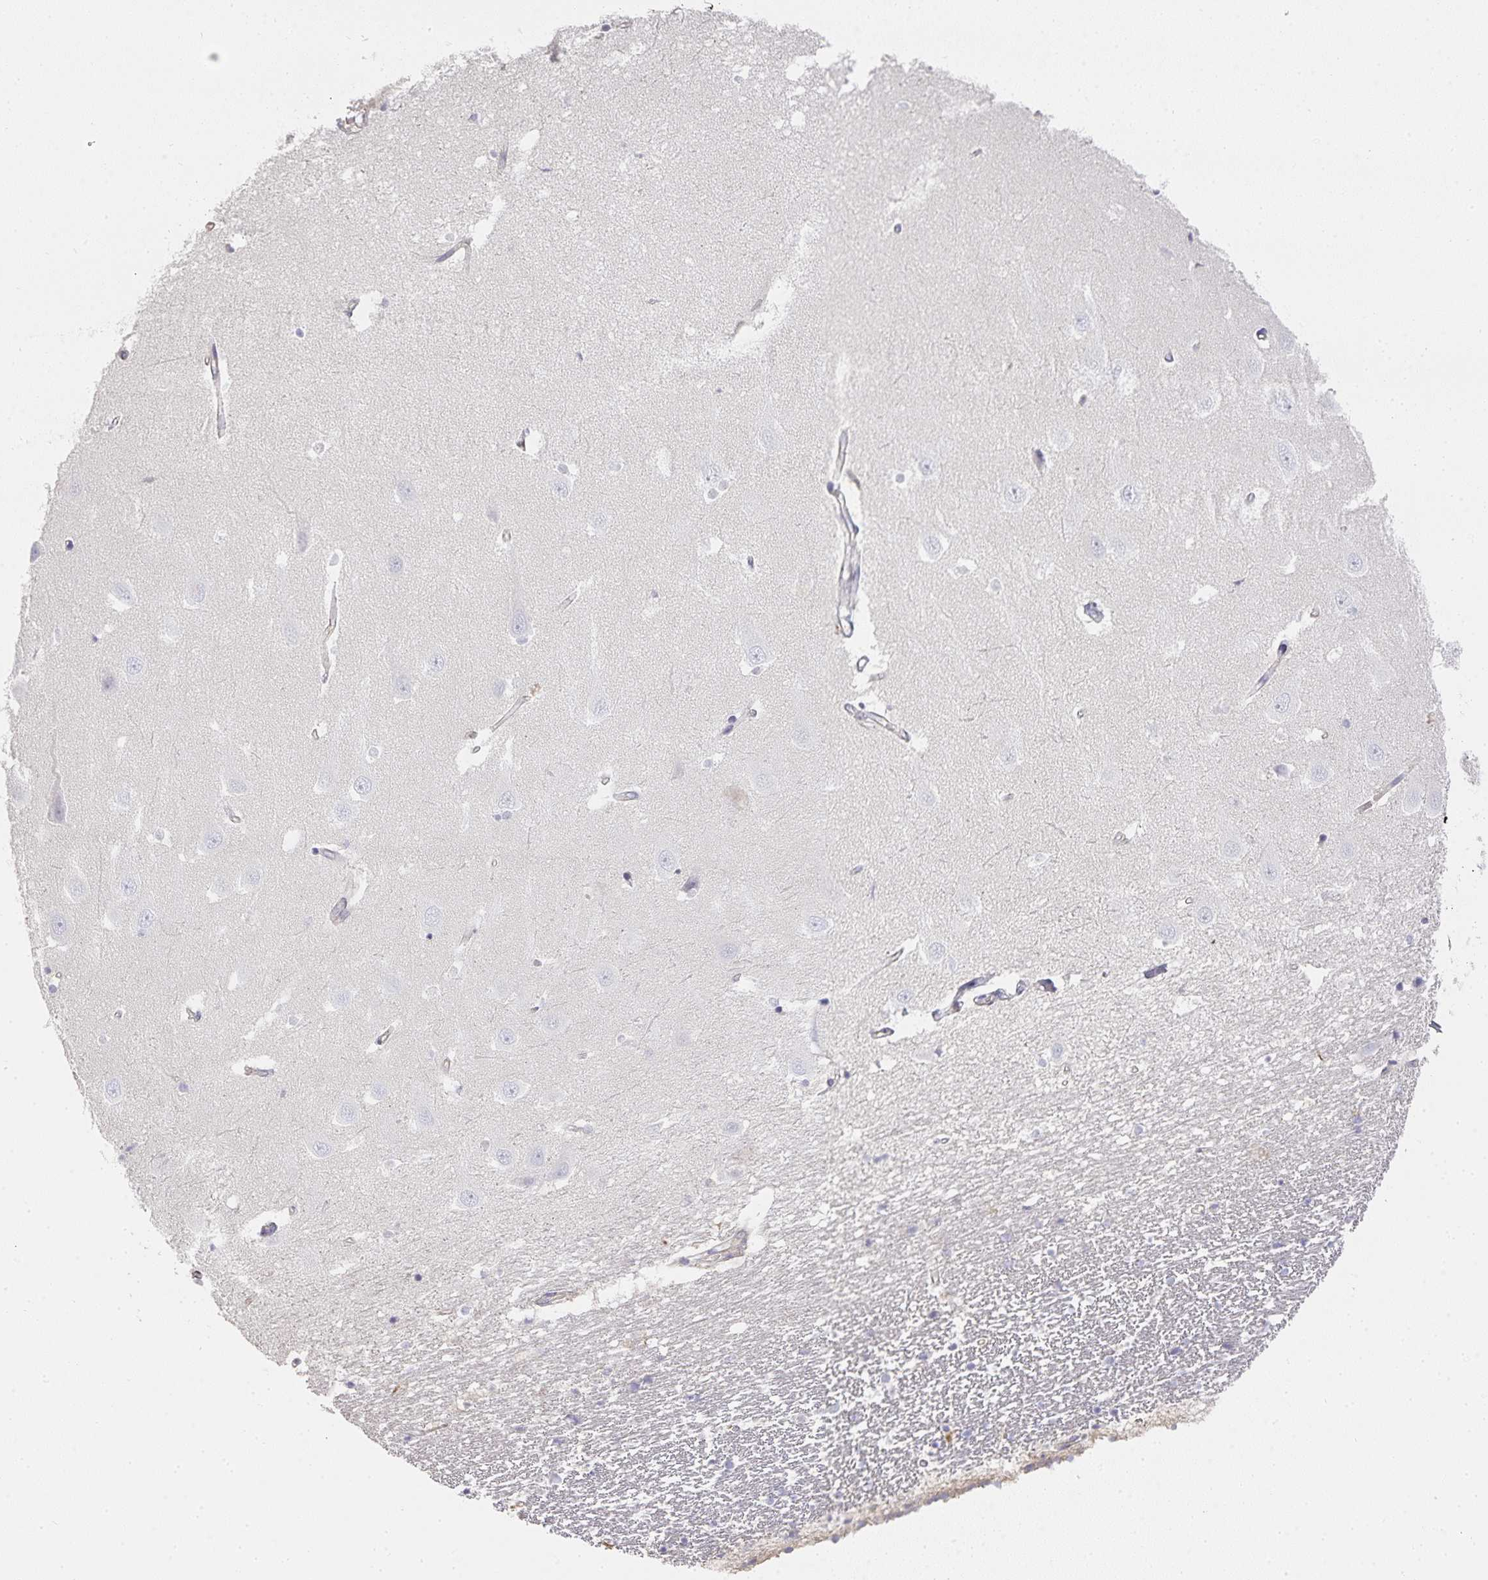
{"staining": {"intensity": "negative", "quantity": "none", "location": "none"}, "tissue": "hippocampus", "cell_type": "Glial cells", "image_type": "normal", "snomed": [{"axis": "morphology", "description": "Normal tissue, NOS"}, {"axis": "topography", "description": "Hippocampus"}], "caption": "A high-resolution photomicrograph shows immunohistochemistry staining of unremarkable hippocampus, which demonstrates no significant positivity in glial cells. (Immunohistochemistry (ihc), brightfield microscopy, high magnification).", "gene": "GATA3", "patient": {"sex": "male", "age": 63}}